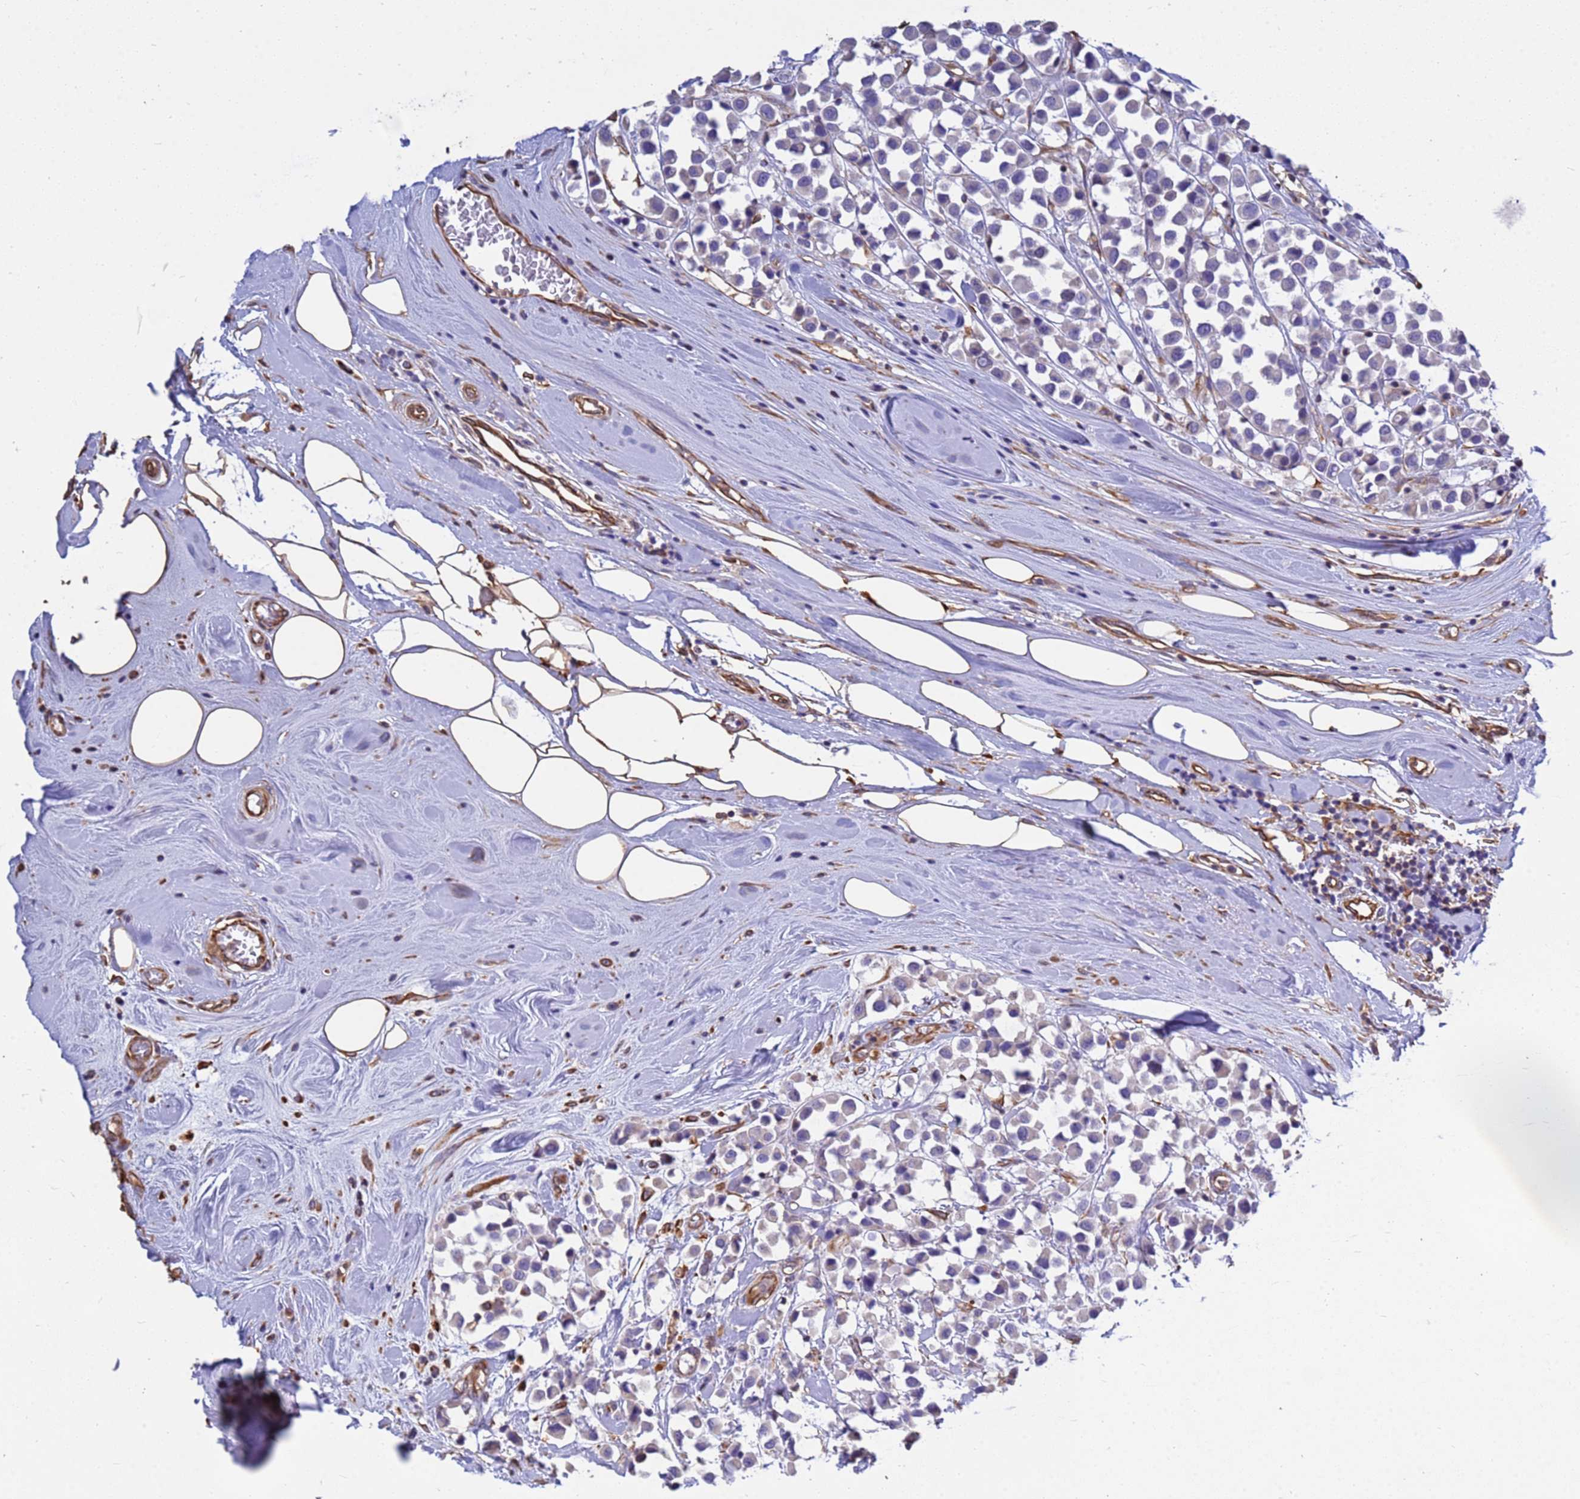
{"staining": {"intensity": "negative", "quantity": "none", "location": "none"}, "tissue": "breast cancer", "cell_type": "Tumor cells", "image_type": "cancer", "snomed": [{"axis": "morphology", "description": "Duct carcinoma"}, {"axis": "topography", "description": "Breast"}], "caption": "DAB immunohistochemical staining of infiltrating ductal carcinoma (breast) displays no significant expression in tumor cells.", "gene": "TCEAL3", "patient": {"sex": "female", "age": 61}}